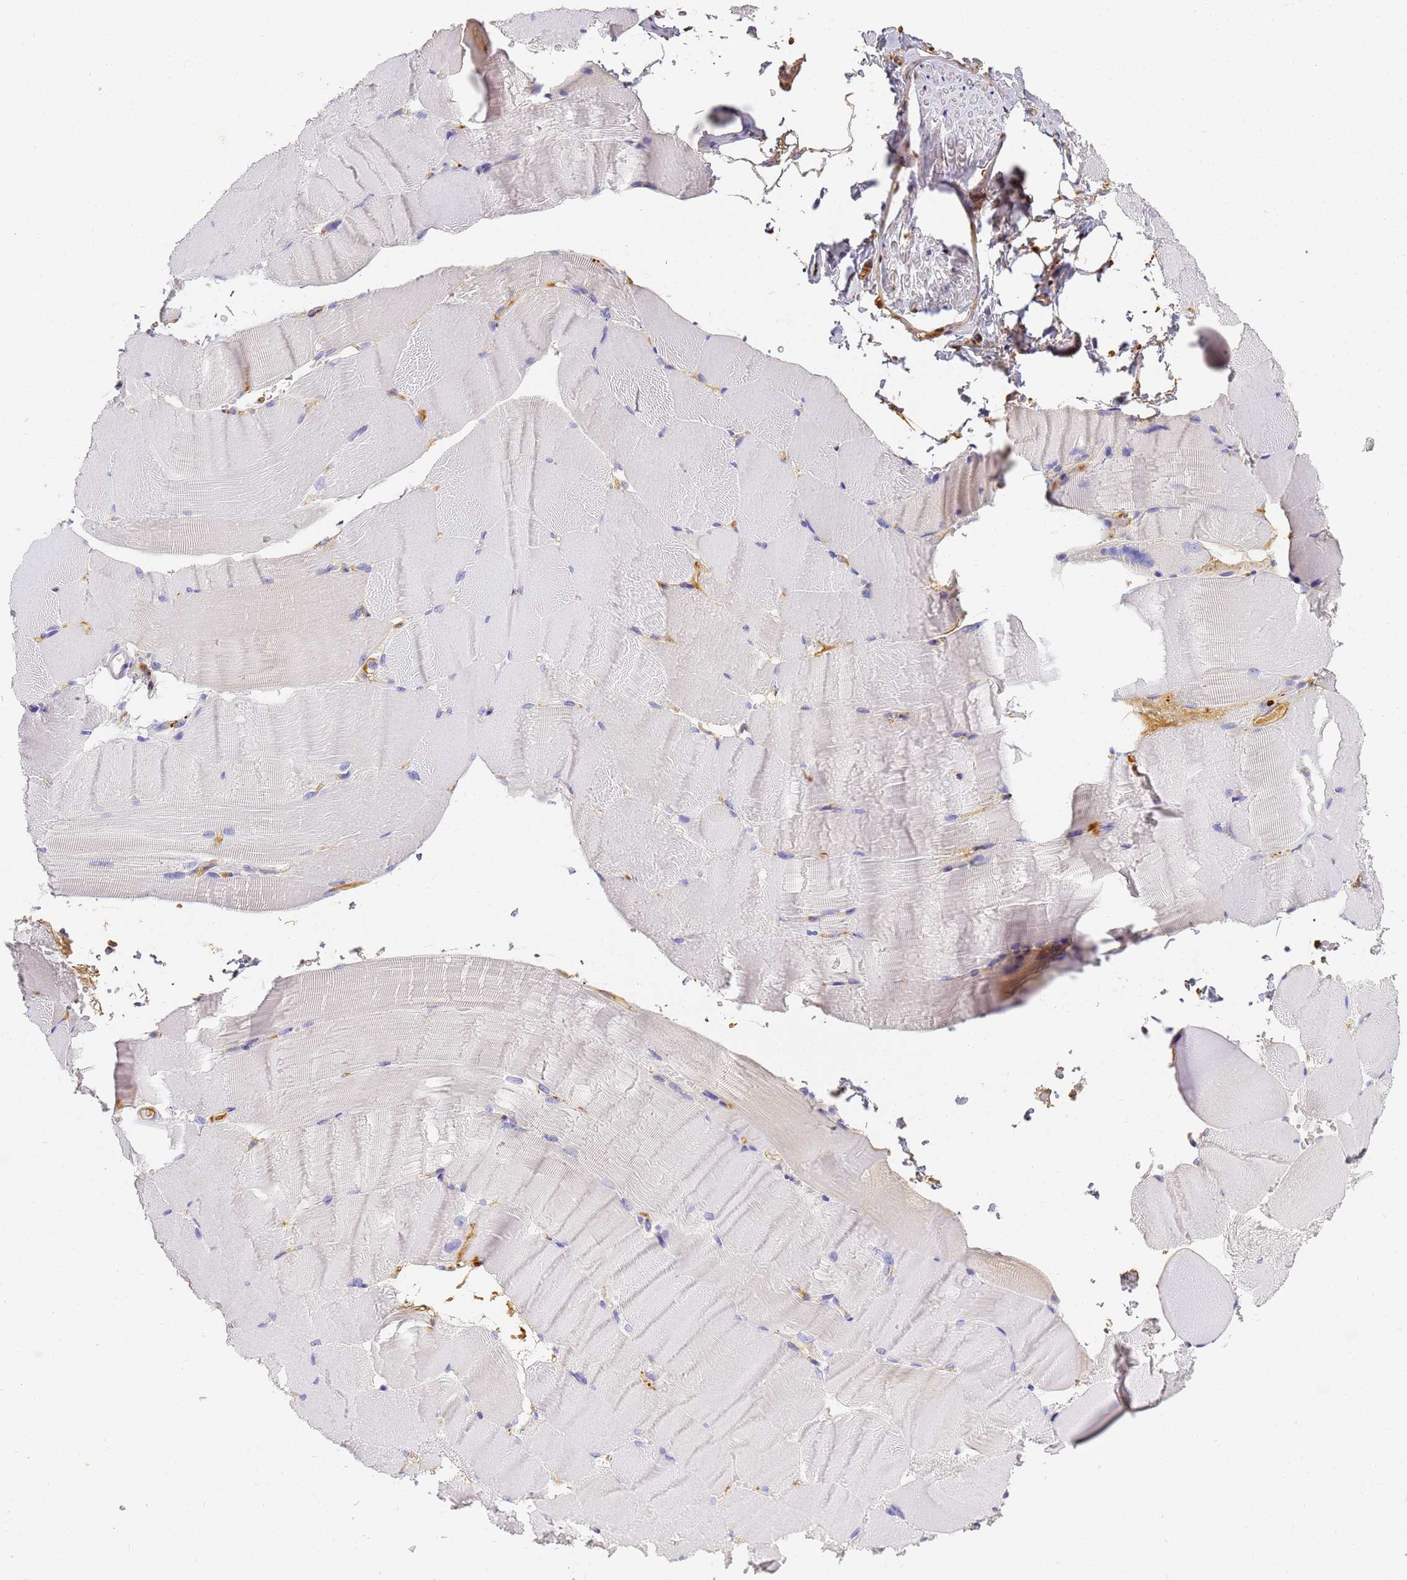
{"staining": {"intensity": "negative", "quantity": "none", "location": "none"}, "tissue": "skeletal muscle", "cell_type": "Myocytes", "image_type": "normal", "snomed": [{"axis": "morphology", "description": "Normal tissue, NOS"}, {"axis": "topography", "description": "Skeletal muscle"}, {"axis": "topography", "description": "Parathyroid gland"}], "caption": "Immunohistochemistry image of normal skeletal muscle: skeletal muscle stained with DAB demonstrates no significant protein expression in myocytes.", "gene": "CFHR1", "patient": {"sex": "female", "age": 37}}